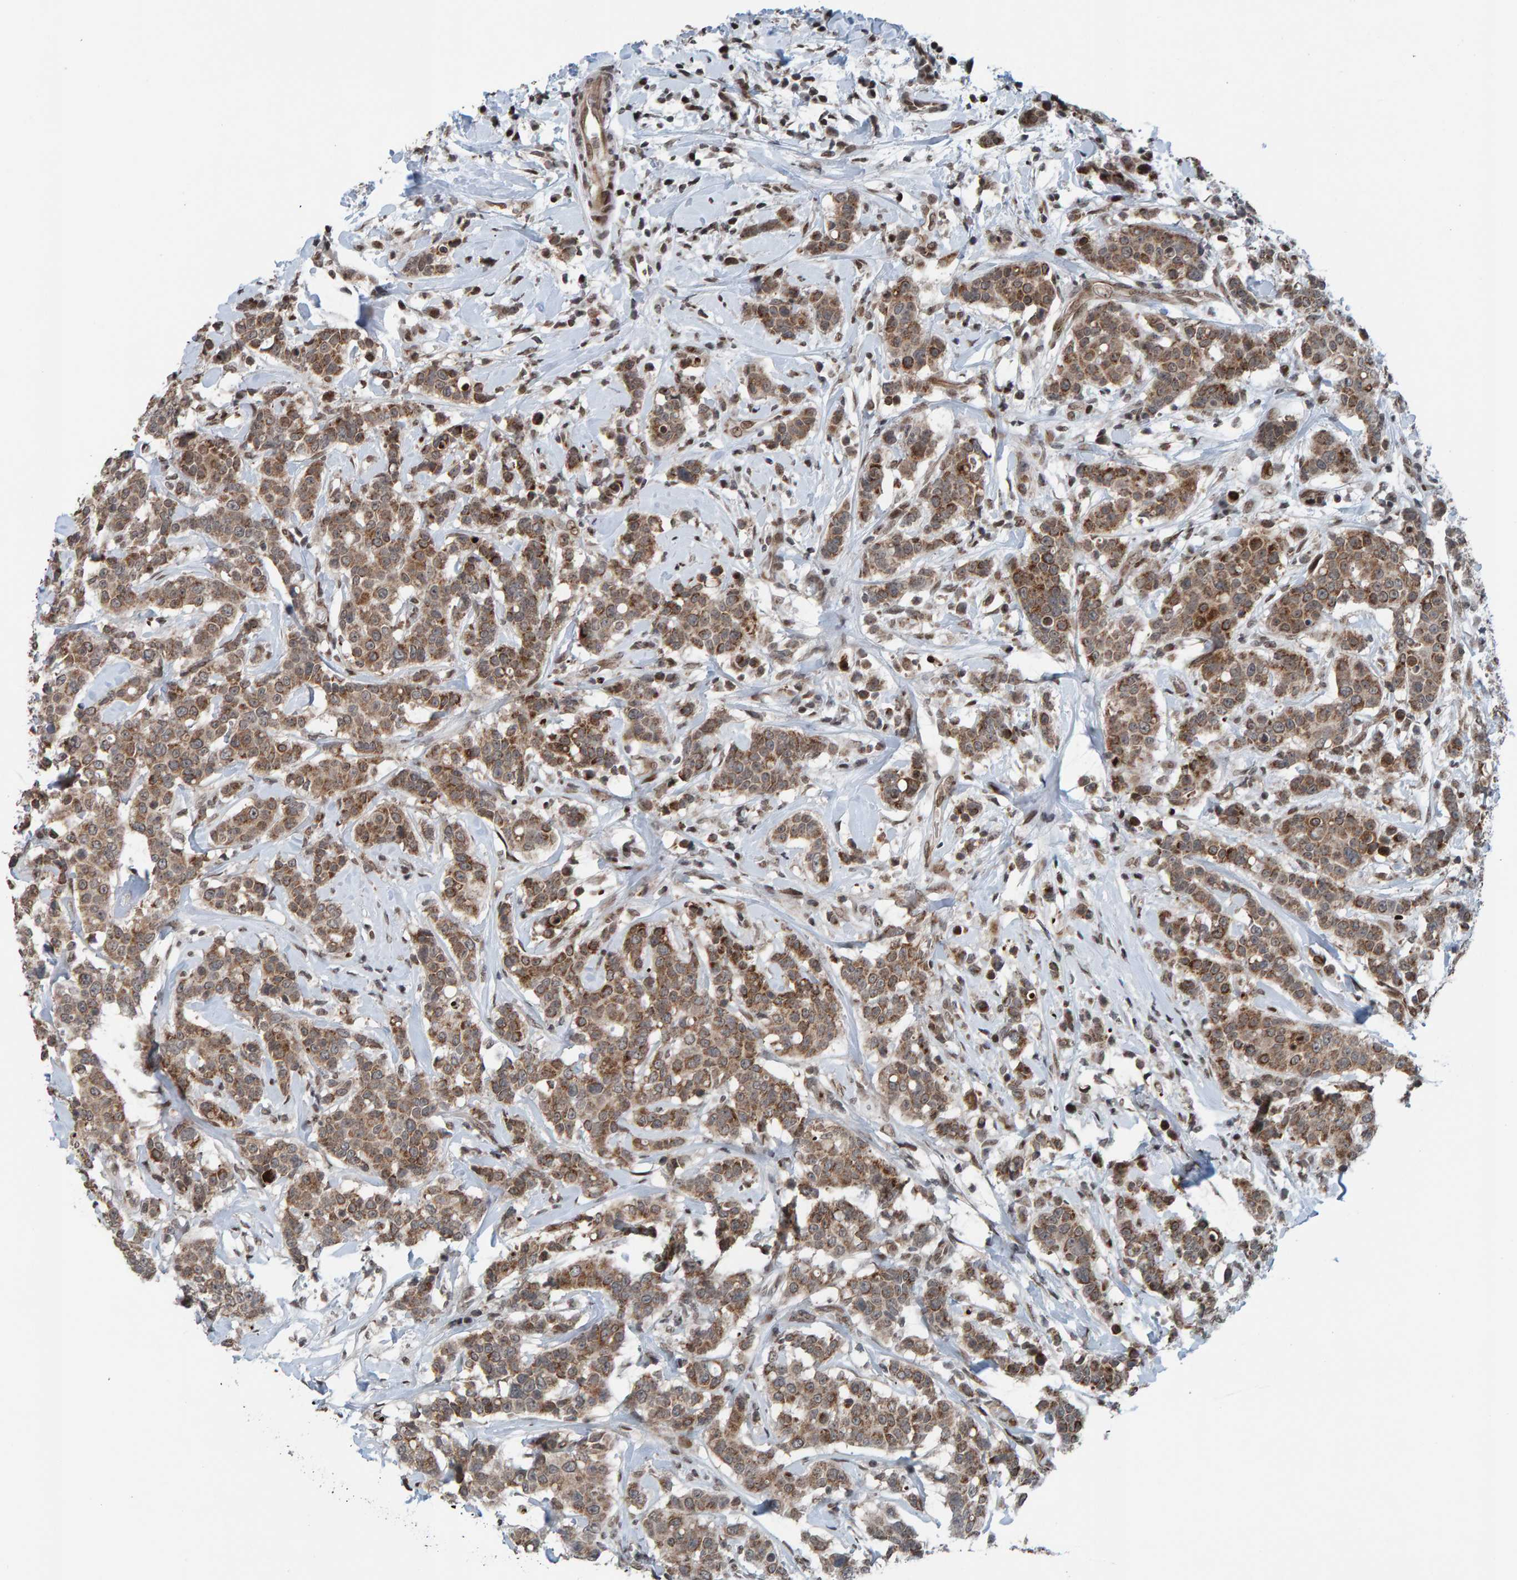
{"staining": {"intensity": "moderate", "quantity": ">75%", "location": "cytoplasmic/membranous"}, "tissue": "breast cancer", "cell_type": "Tumor cells", "image_type": "cancer", "snomed": [{"axis": "morphology", "description": "Duct carcinoma"}, {"axis": "topography", "description": "Breast"}], "caption": "Immunohistochemical staining of breast cancer exhibits medium levels of moderate cytoplasmic/membranous protein staining in about >75% of tumor cells.", "gene": "ZNF366", "patient": {"sex": "female", "age": 27}}